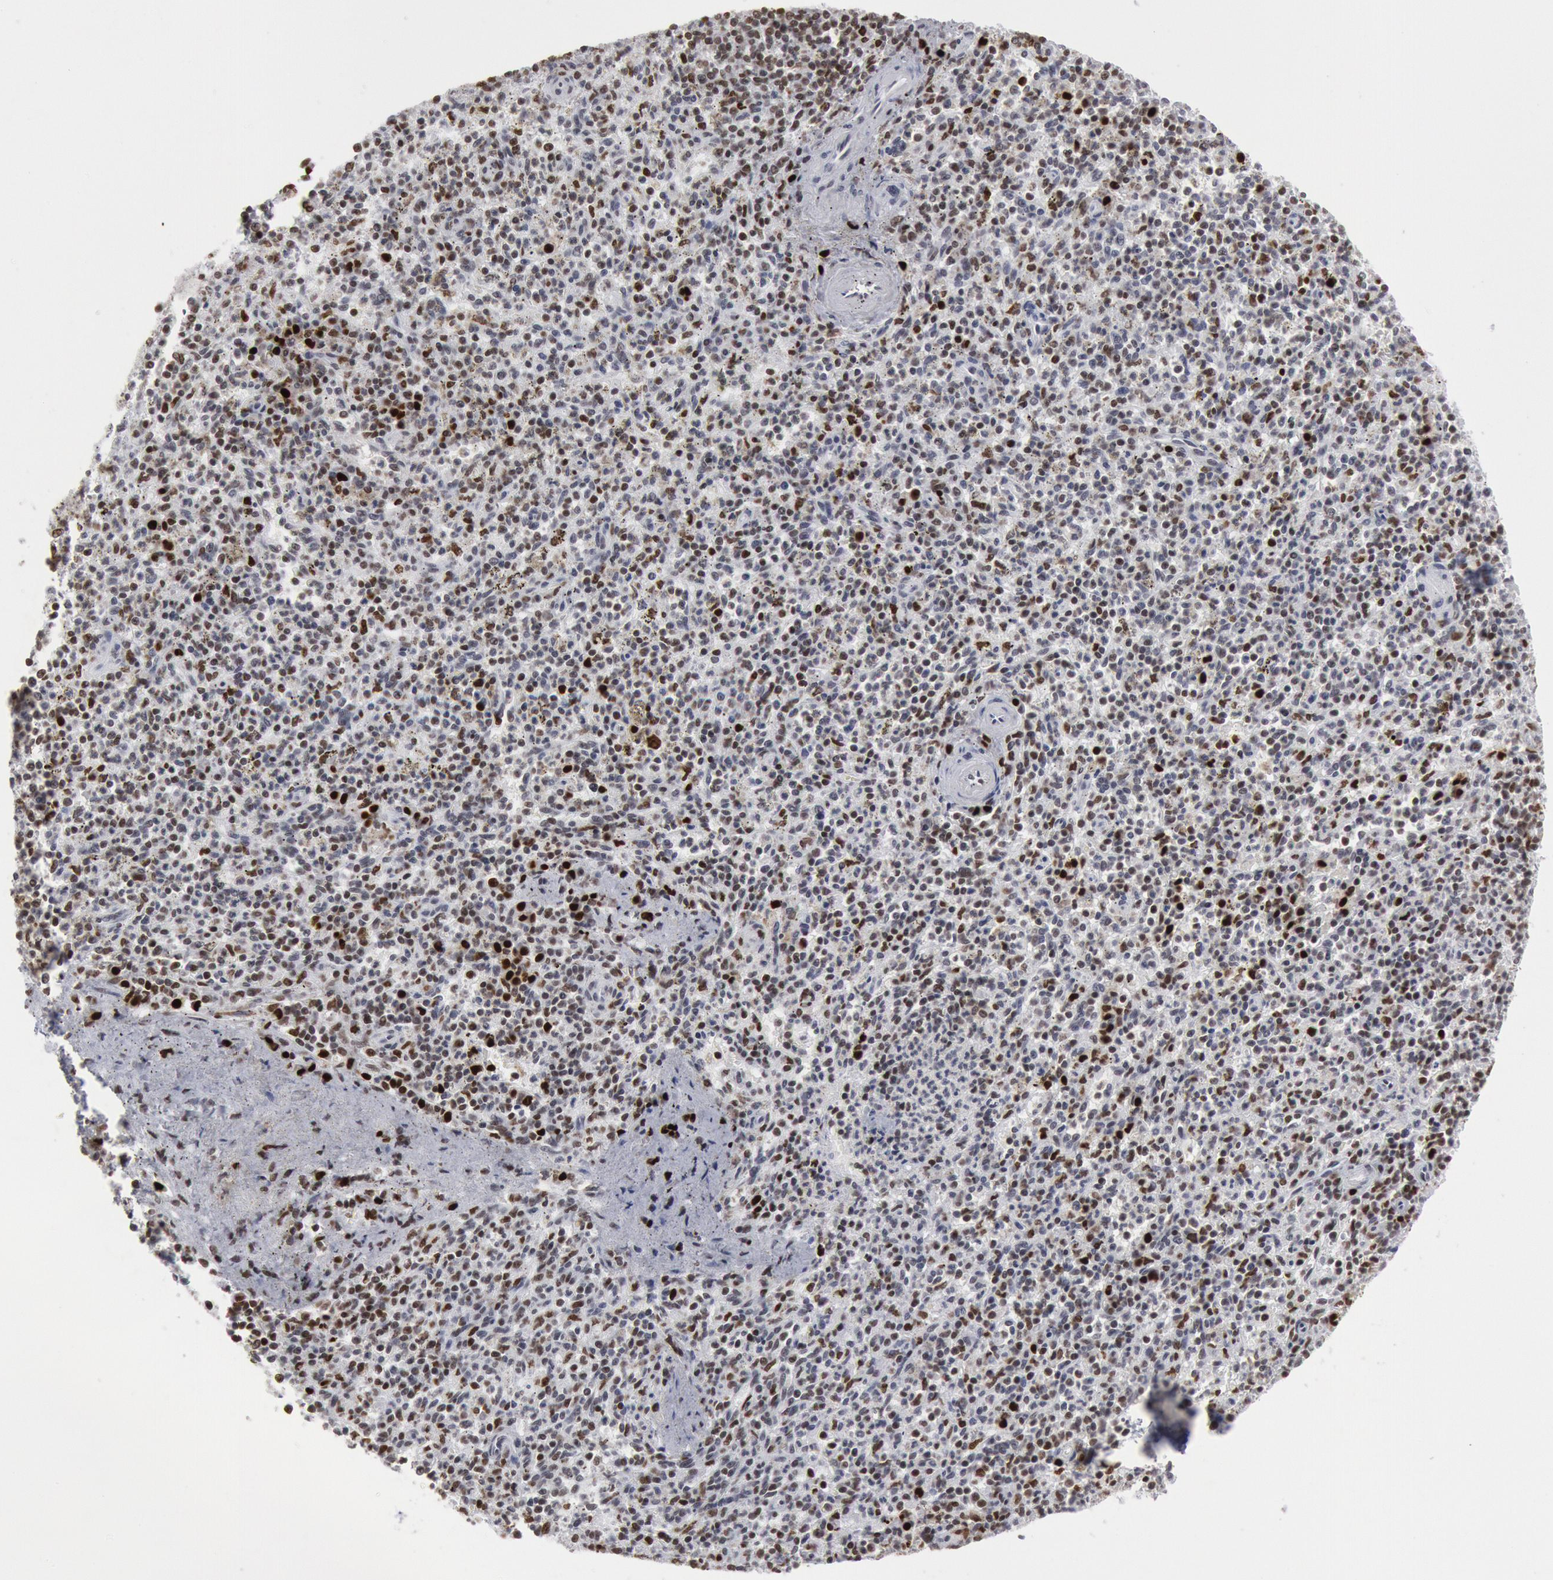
{"staining": {"intensity": "strong", "quantity": ">75%", "location": "nuclear"}, "tissue": "spleen", "cell_type": "Cells in red pulp", "image_type": "normal", "snomed": [{"axis": "morphology", "description": "Normal tissue, NOS"}, {"axis": "topography", "description": "Spleen"}], "caption": "Normal spleen reveals strong nuclear expression in about >75% of cells in red pulp.", "gene": "SUB1", "patient": {"sex": "male", "age": 72}}